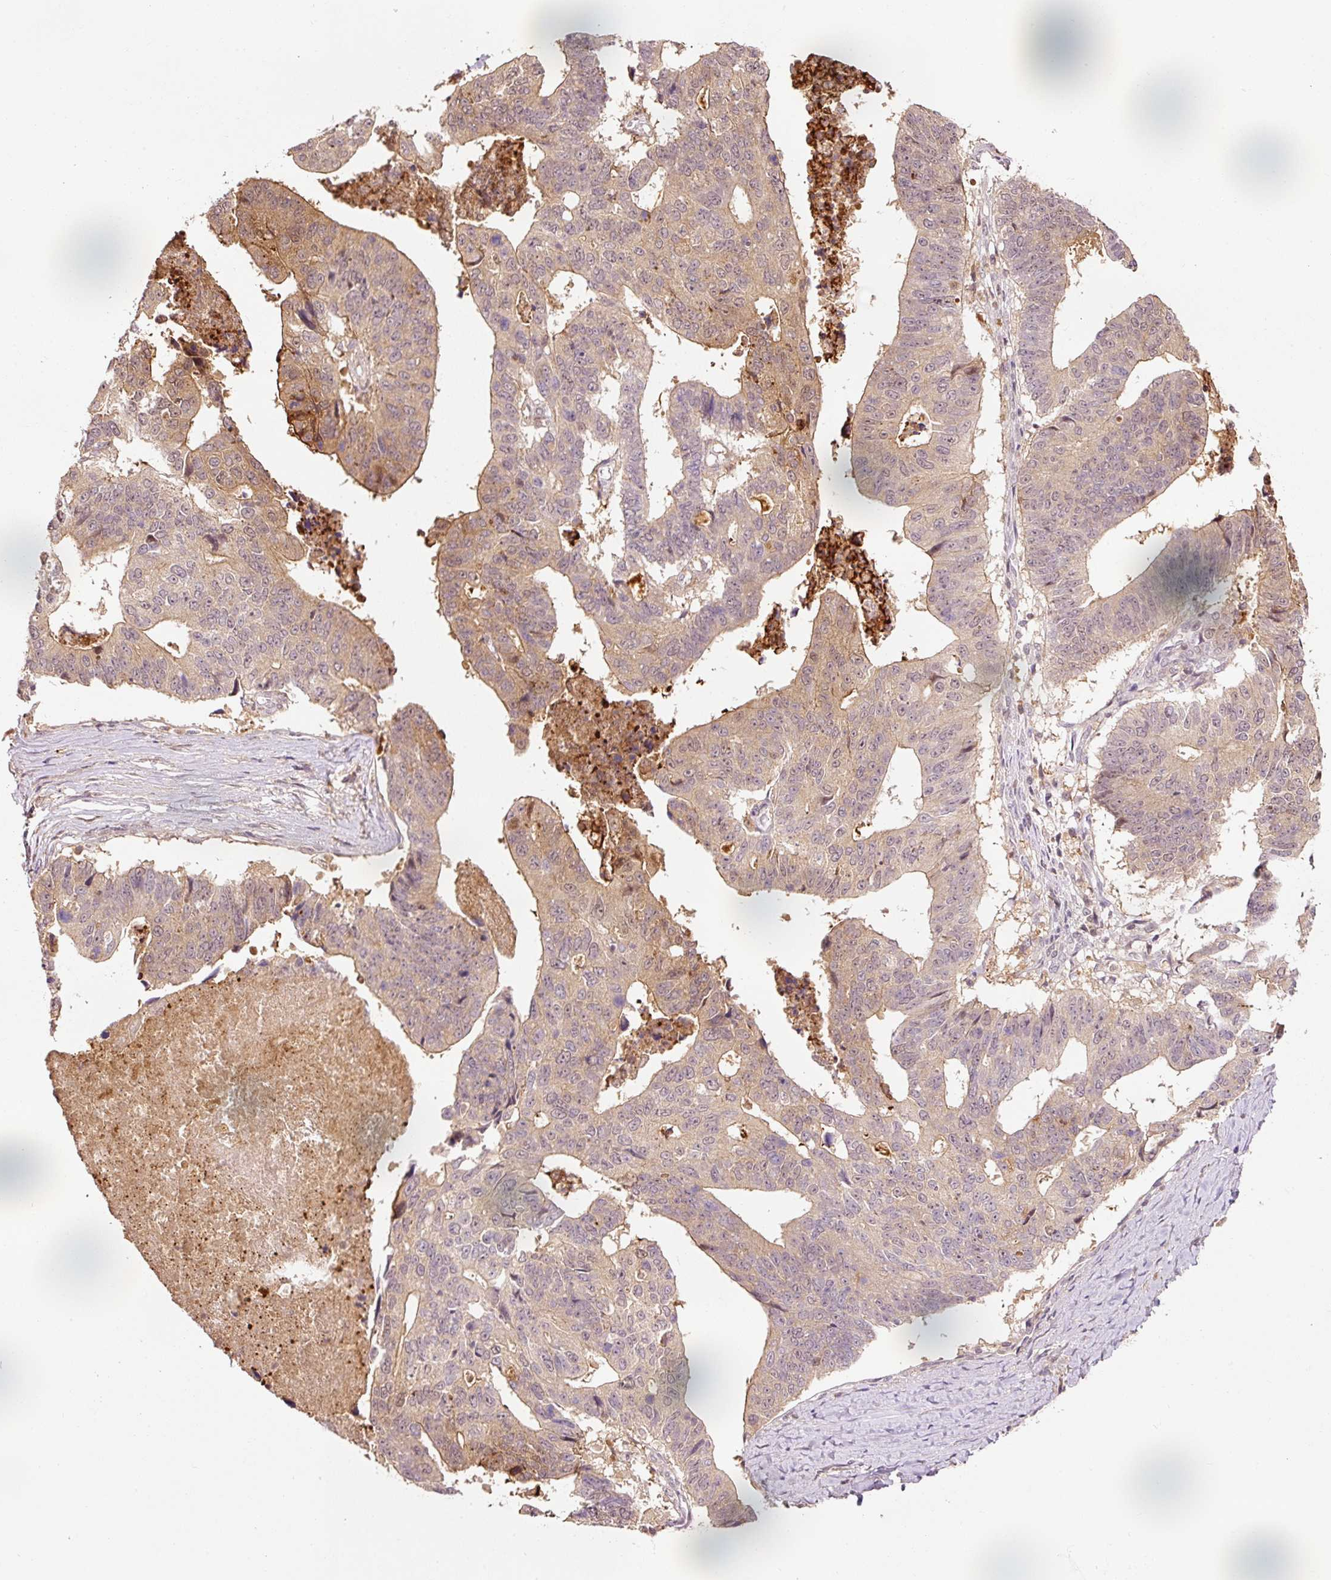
{"staining": {"intensity": "moderate", "quantity": "25%-75%", "location": "cytoplasmic/membranous,nuclear"}, "tissue": "stomach cancer", "cell_type": "Tumor cells", "image_type": "cancer", "snomed": [{"axis": "morphology", "description": "Adenocarcinoma, NOS"}, {"axis": "topography", "description": "Stomach"}], "caption": "Tumor cells demonstrate medium levels of moderate cytoplasmic/membranous and nuclear positivity in about 25%-75% of cells in human stomach cancer (adenocarcinoma). The staining was performed using DAB (3,3'-diaminobenzidine) to visualize the protein expression in brown, while the nuclei were stained in blue with hematoxylin (Magnification: 20x).", "gene": "FBXL14", "patient": {"sex": "male", "age": 59}}